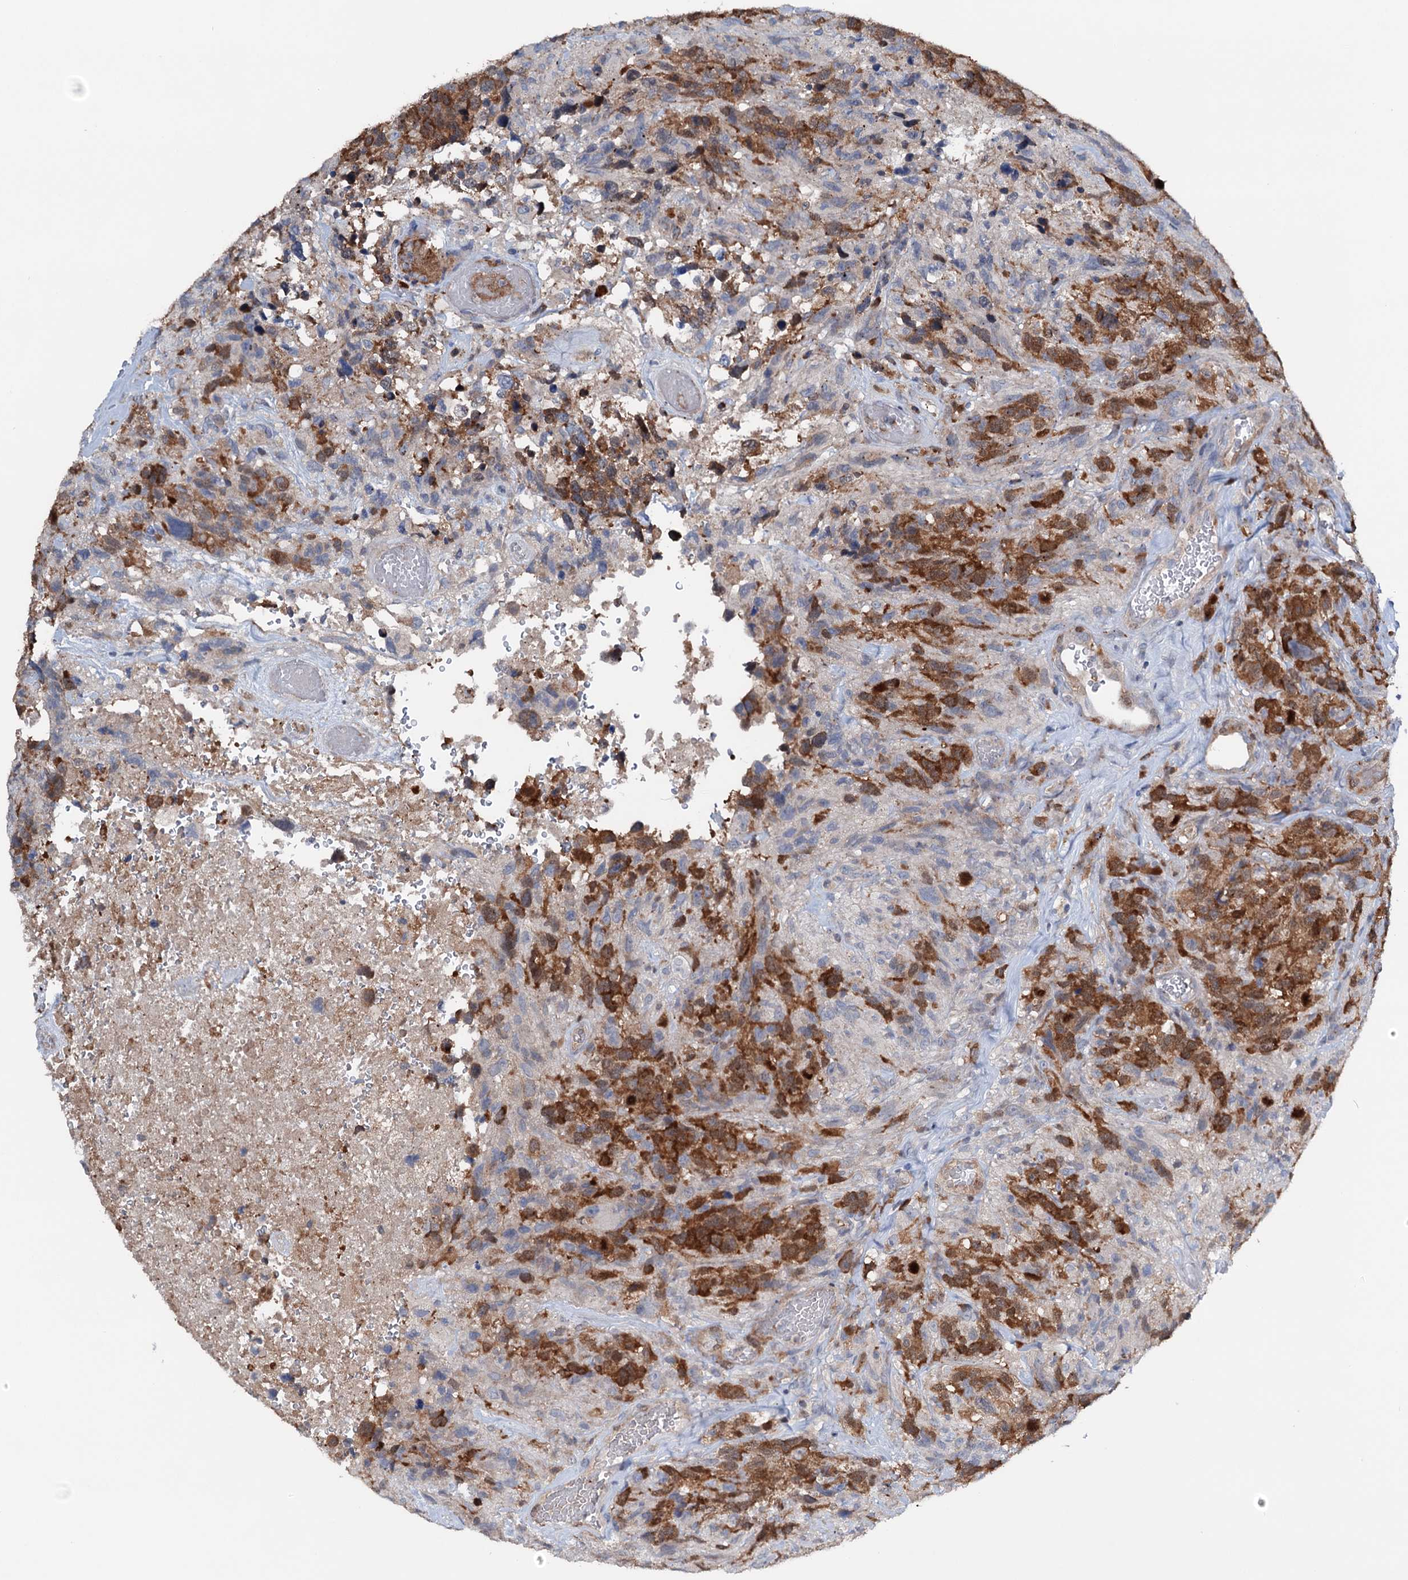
{"staining": {"intensity": "strong", "quantity": ">75%", "location": "cytoplasmic/membranous"}, "tissue": "glioma", "cell_type": "Tumor cells", "image_type": "cancer", "snomed": [{"axis": "morphology", "description": "Glioma, malignant, High grade"}, {"axis": "topography", "description": "Brain"}], "caption": "There is high levels of strong cytoplasmic/membranous staining in tumor cells of malignant high-grade glioma, as demonstrated by immunohistochemical staining (brown color).", "gene": "NCAPD2", "patient": {"sex": "male", "age": 69}}